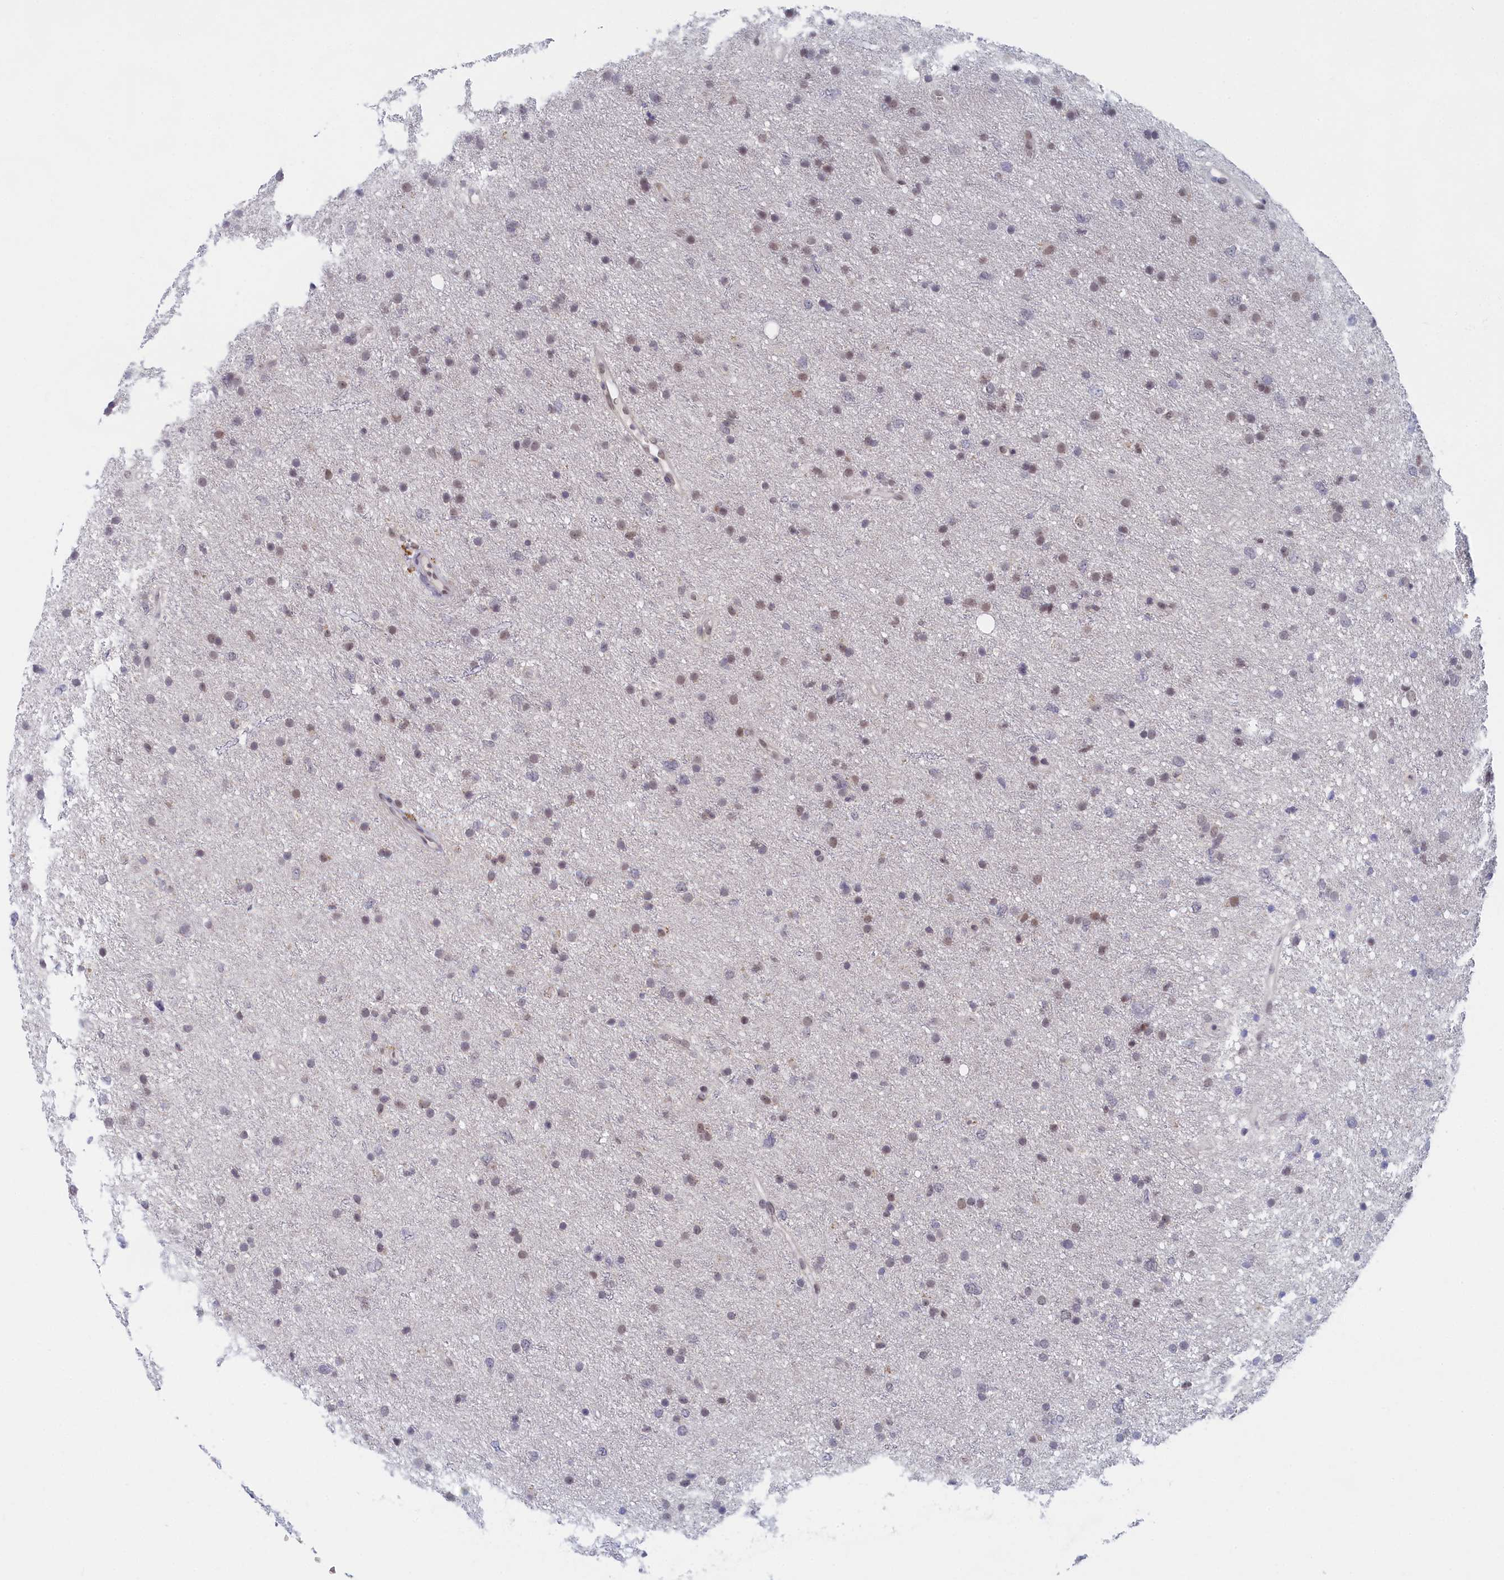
{"staining": {"intensity": "weak", "quantity": "<25%", "location": "nuclear"}, "tissue": "glioma", "cell_type": "Tumor cells", "image_type": "cancer", "snomed": [{"axis": "morphology", "description": "Glioma, malignant, Low grade"}, {"axis": "topography", "description": "Cerebral cortex"}], "caption": "Immunohistochemistry micrograph of neoplastic tissue: malignant glioma (low-grade) stained with DAB (3,3'-diaminobenzidine) reveals no significant protein positivity in tumor cells. (DAB (3,3'-diaminobenzidine) IHC, high magnification).", "gene": "DNAJC17", "patient": {"sex": "female", "age": 39}}